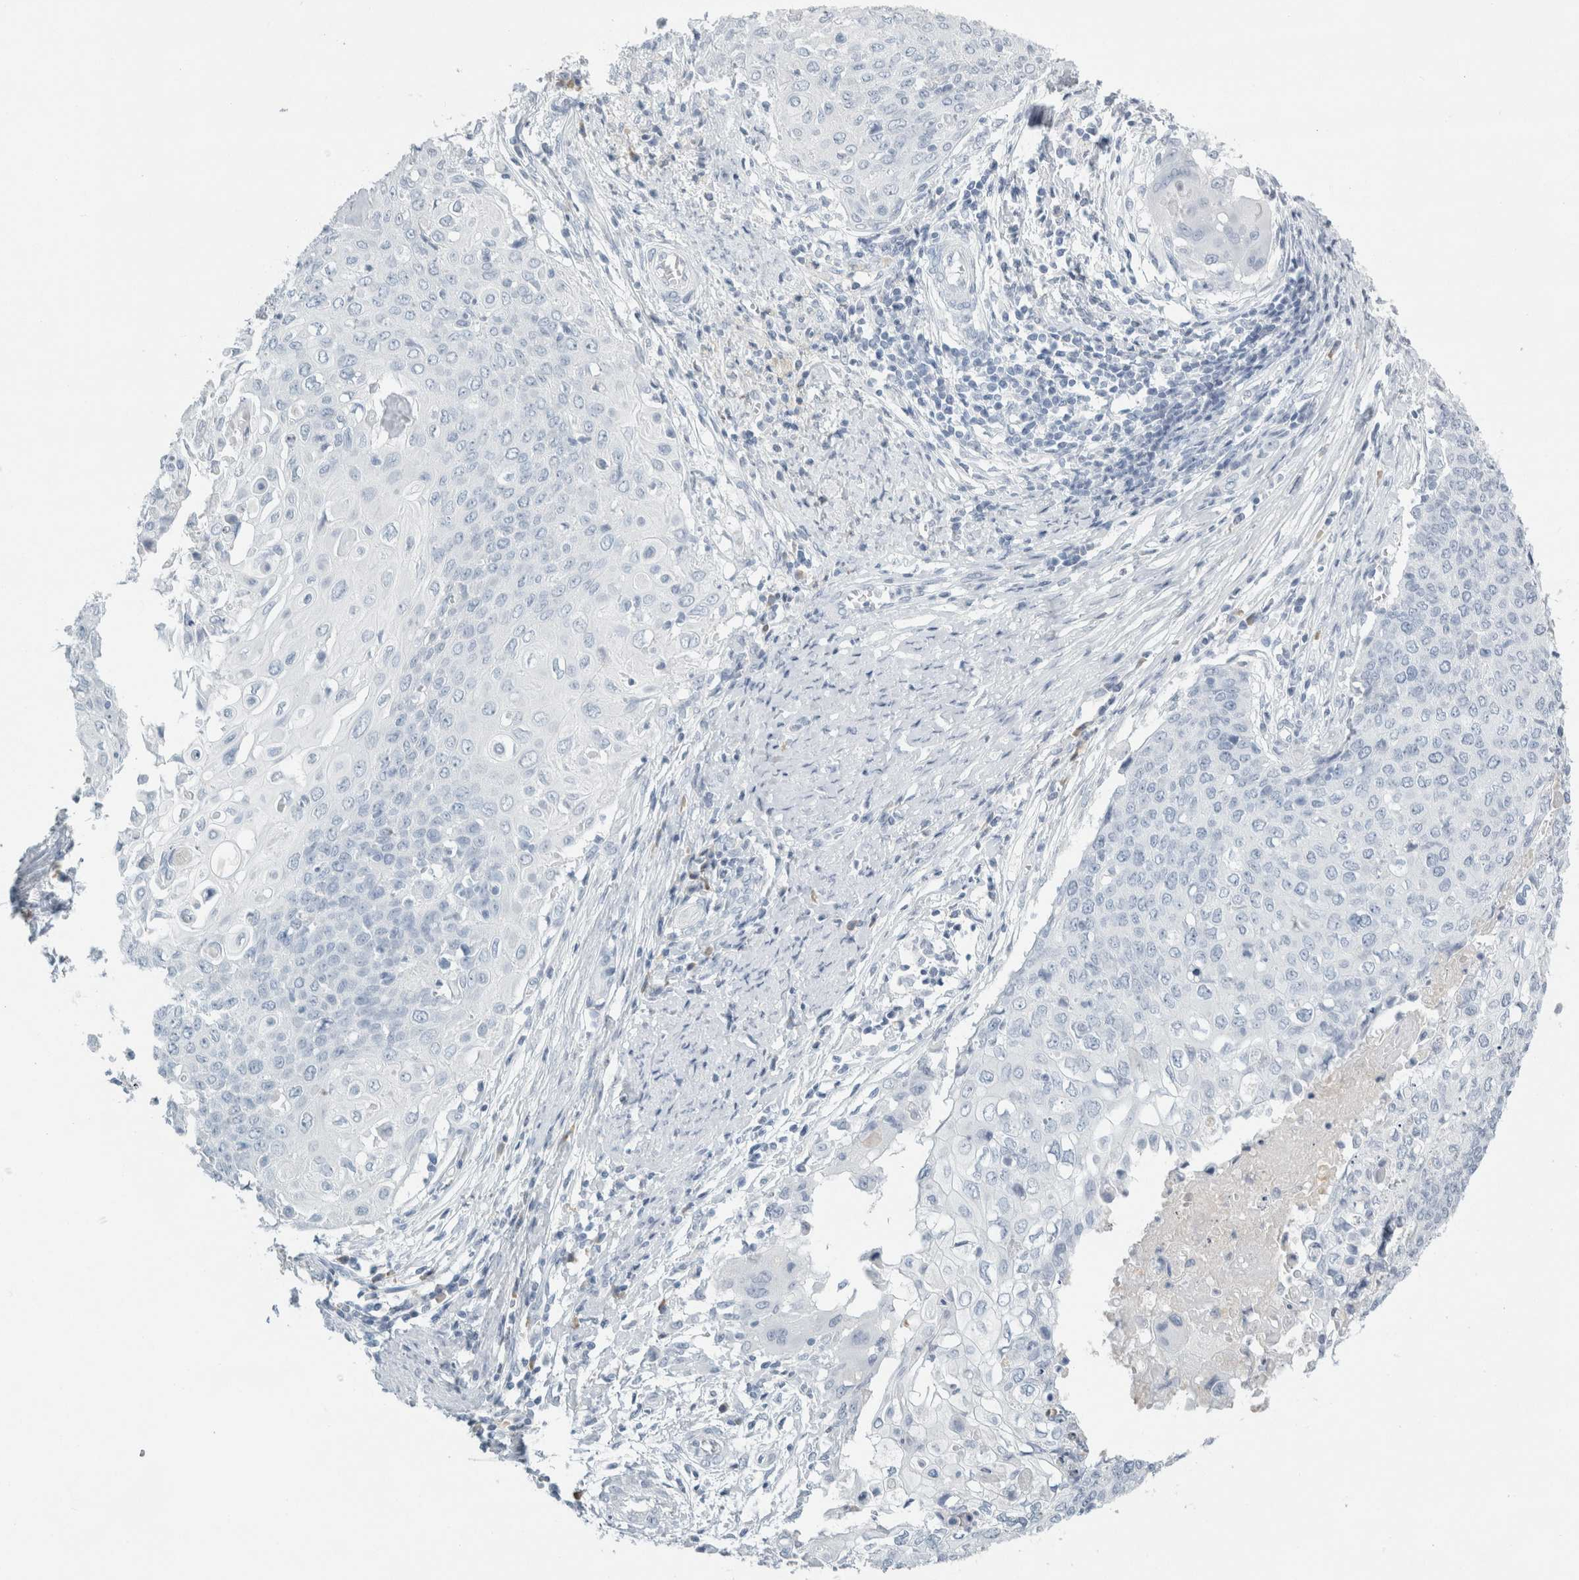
{"staining": {"intensity": "negative", "quantity": "none", "location": "none"}, "tissue": "cervical cancer", "cell_type": "Tumor cells", "image_type": "cancer", "snomed": [{"axis": "morphology", "description": "Squamous cell carcinoma, NOS"}, {"axis": "topography", "description": "Cervix"}], "caption": "Tumor cells show no significant protein staining in cervical cancer (squamous cell carcinoma).", "gene": "TSPAN8", "patient": {"sex": "female", "age": 39}}